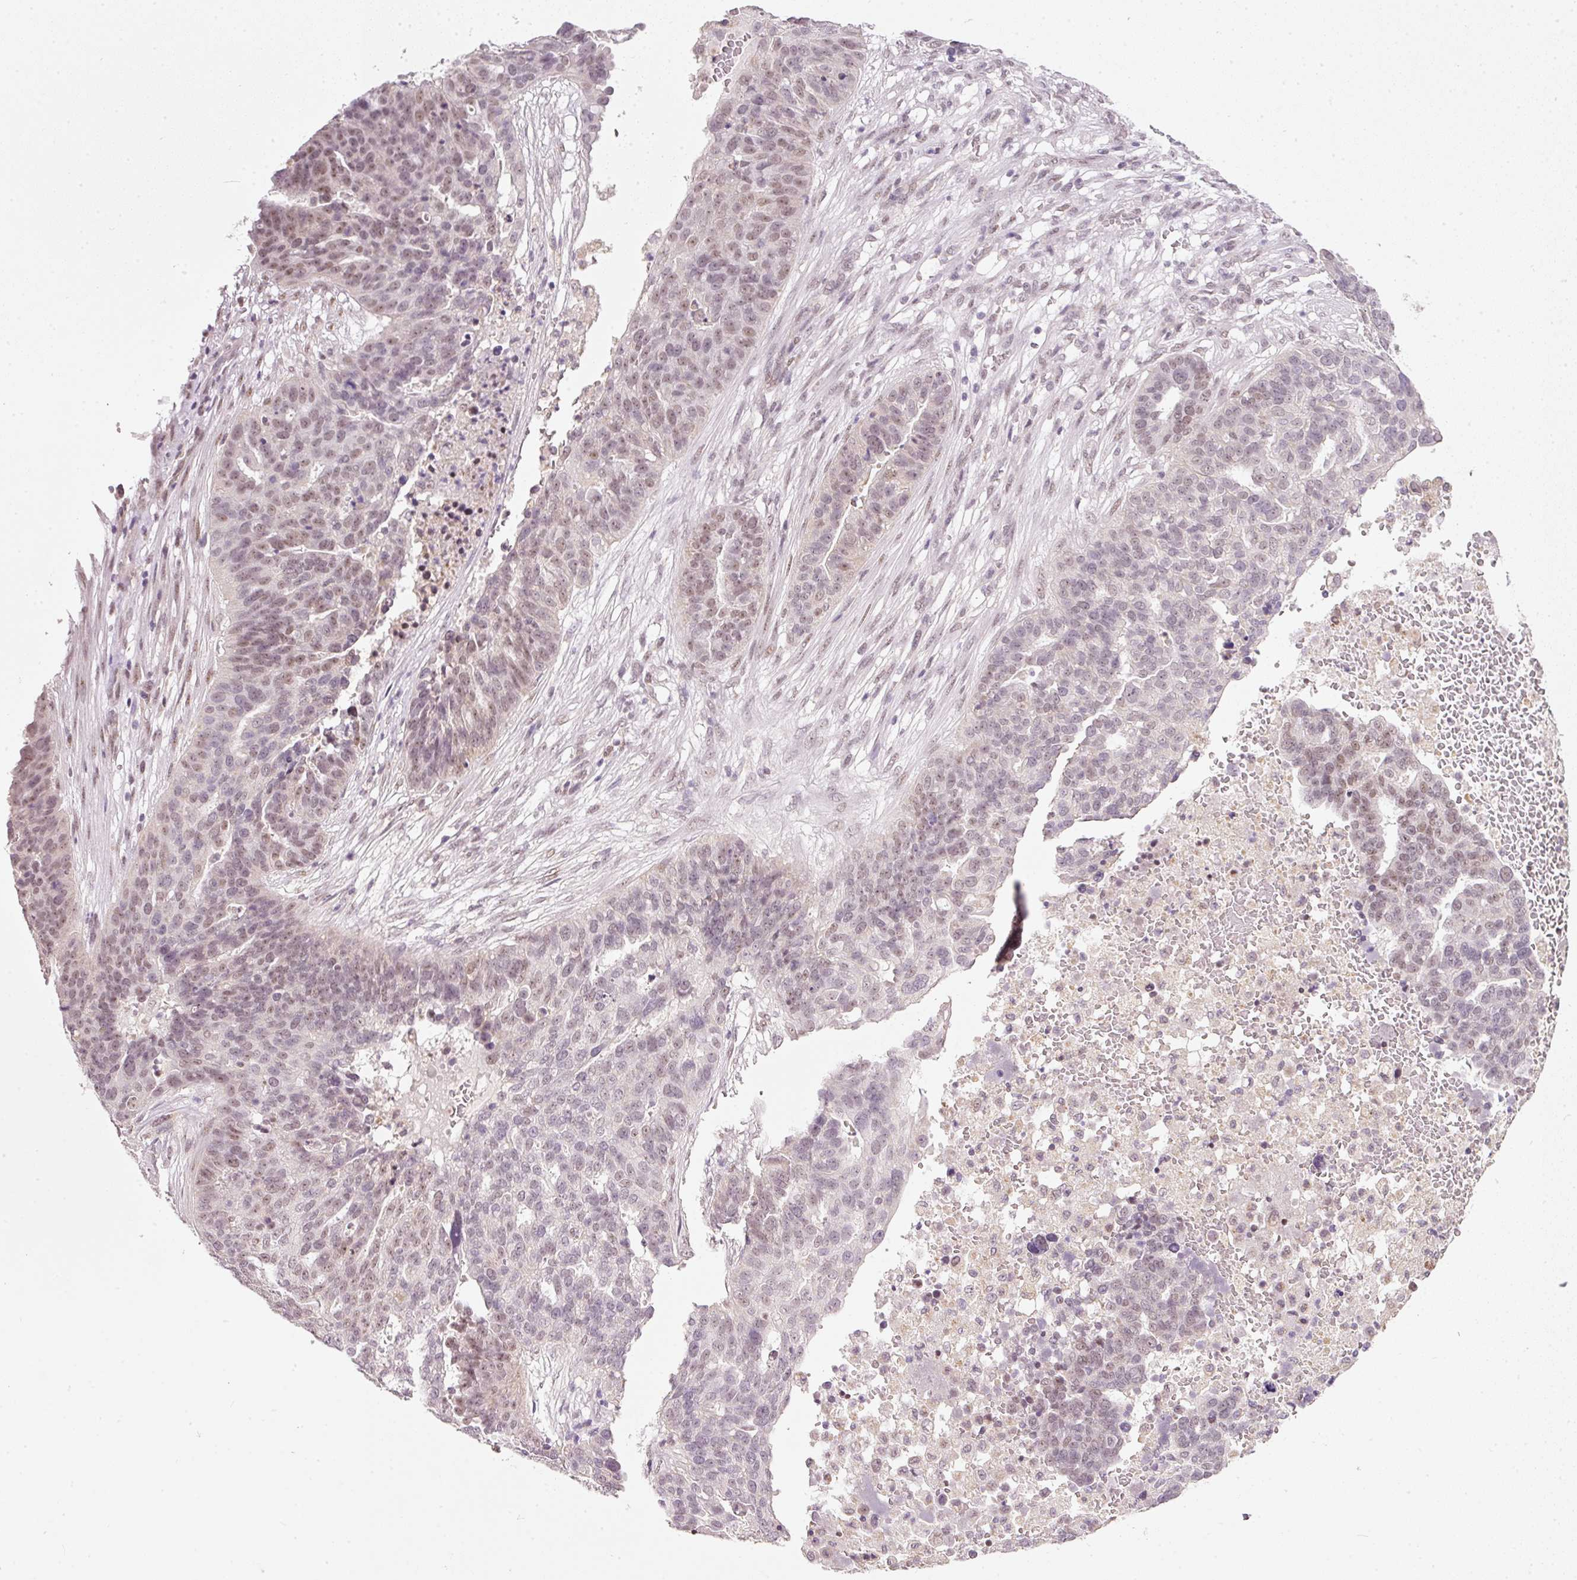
{"staining": {"intensity": "weak", "quantity": "25%-75%", "location": "nuclear"}, "tissue": "ovarian cancer", "cell_type": "Tumor cells", "image_type": "cancer", "snomed": [{"axis": "morphology", "description": "Cystadenocarcinoma, serous, NOS"}, {"axis": "topography", "description": "Ovary"}], "caption": "This photomicrograph shows immunohistochemistry staining of ovarian cancer, with low weak nuclear staining in about 25%-75% of tumor cells.", "gene": "FSTL3", "patient": {"sex": "female", "age": 59}}